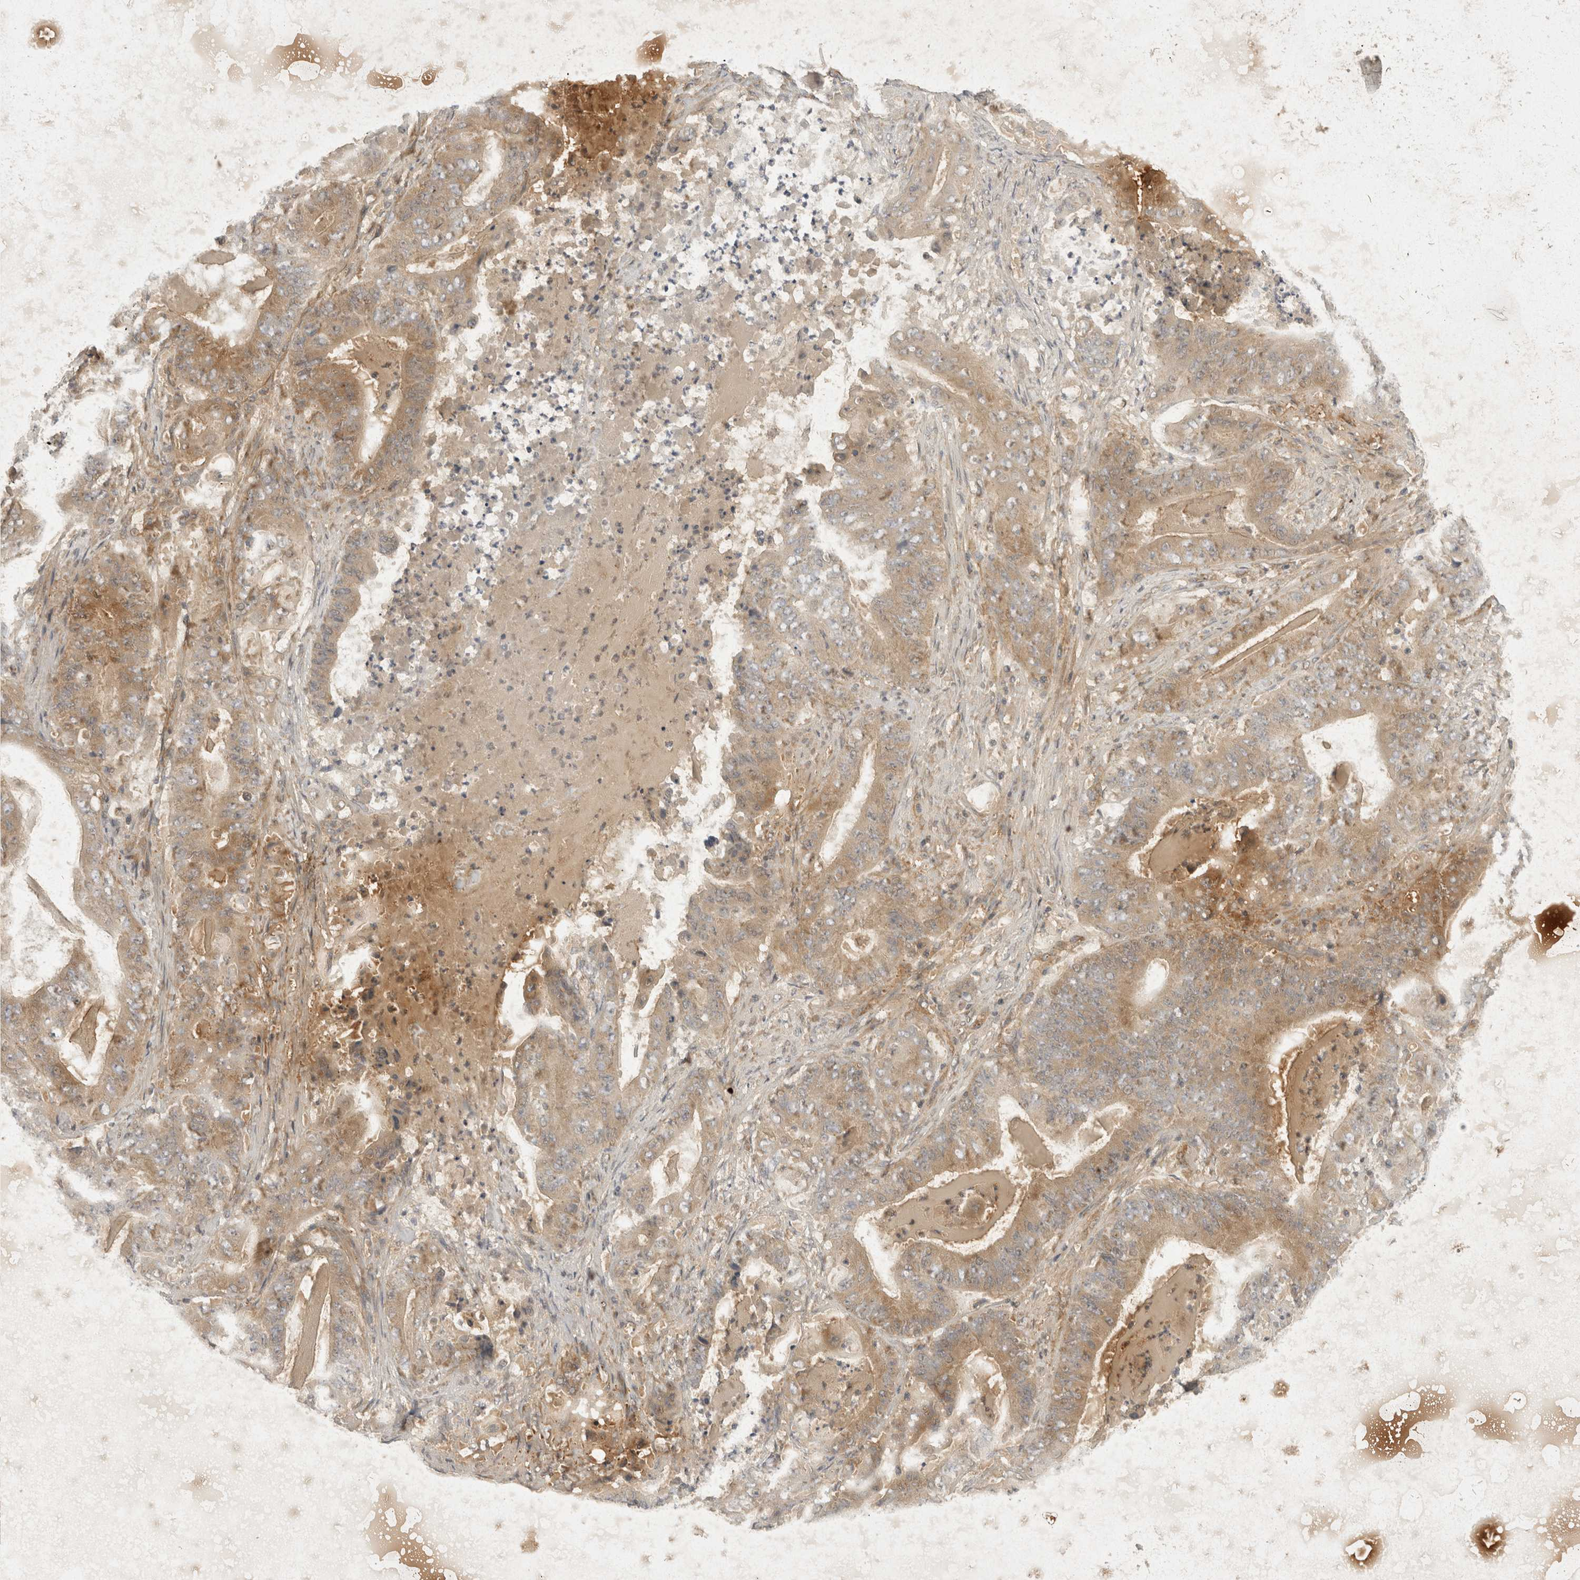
{"staining": {"intensity": "weak", "quantity": ">75%", "location": "cytoplasmic/membranous"}, "tissue": "stomach cancer", "cell_type": "Tumor cells", "image_type": "cancer", "snomed": [{"axis": "morphology", "description": "Adenocarcinoma, NOS"}, {"axis": "topography", "description": "Stomach"}], "caption": "Immunohistochemistry (DAB) staining of human stomach cancer (adenocarcinoma) shows weak cytoplasmic/membranous protein staining in about >75% of tumor cells. The protein is stained brown, and the nuclei are stained in blue (DAB IHC with brightfield microscopy, high magnification).", "gene": "EIF4G3", "patient": {"sex": "female", "age": 73}}